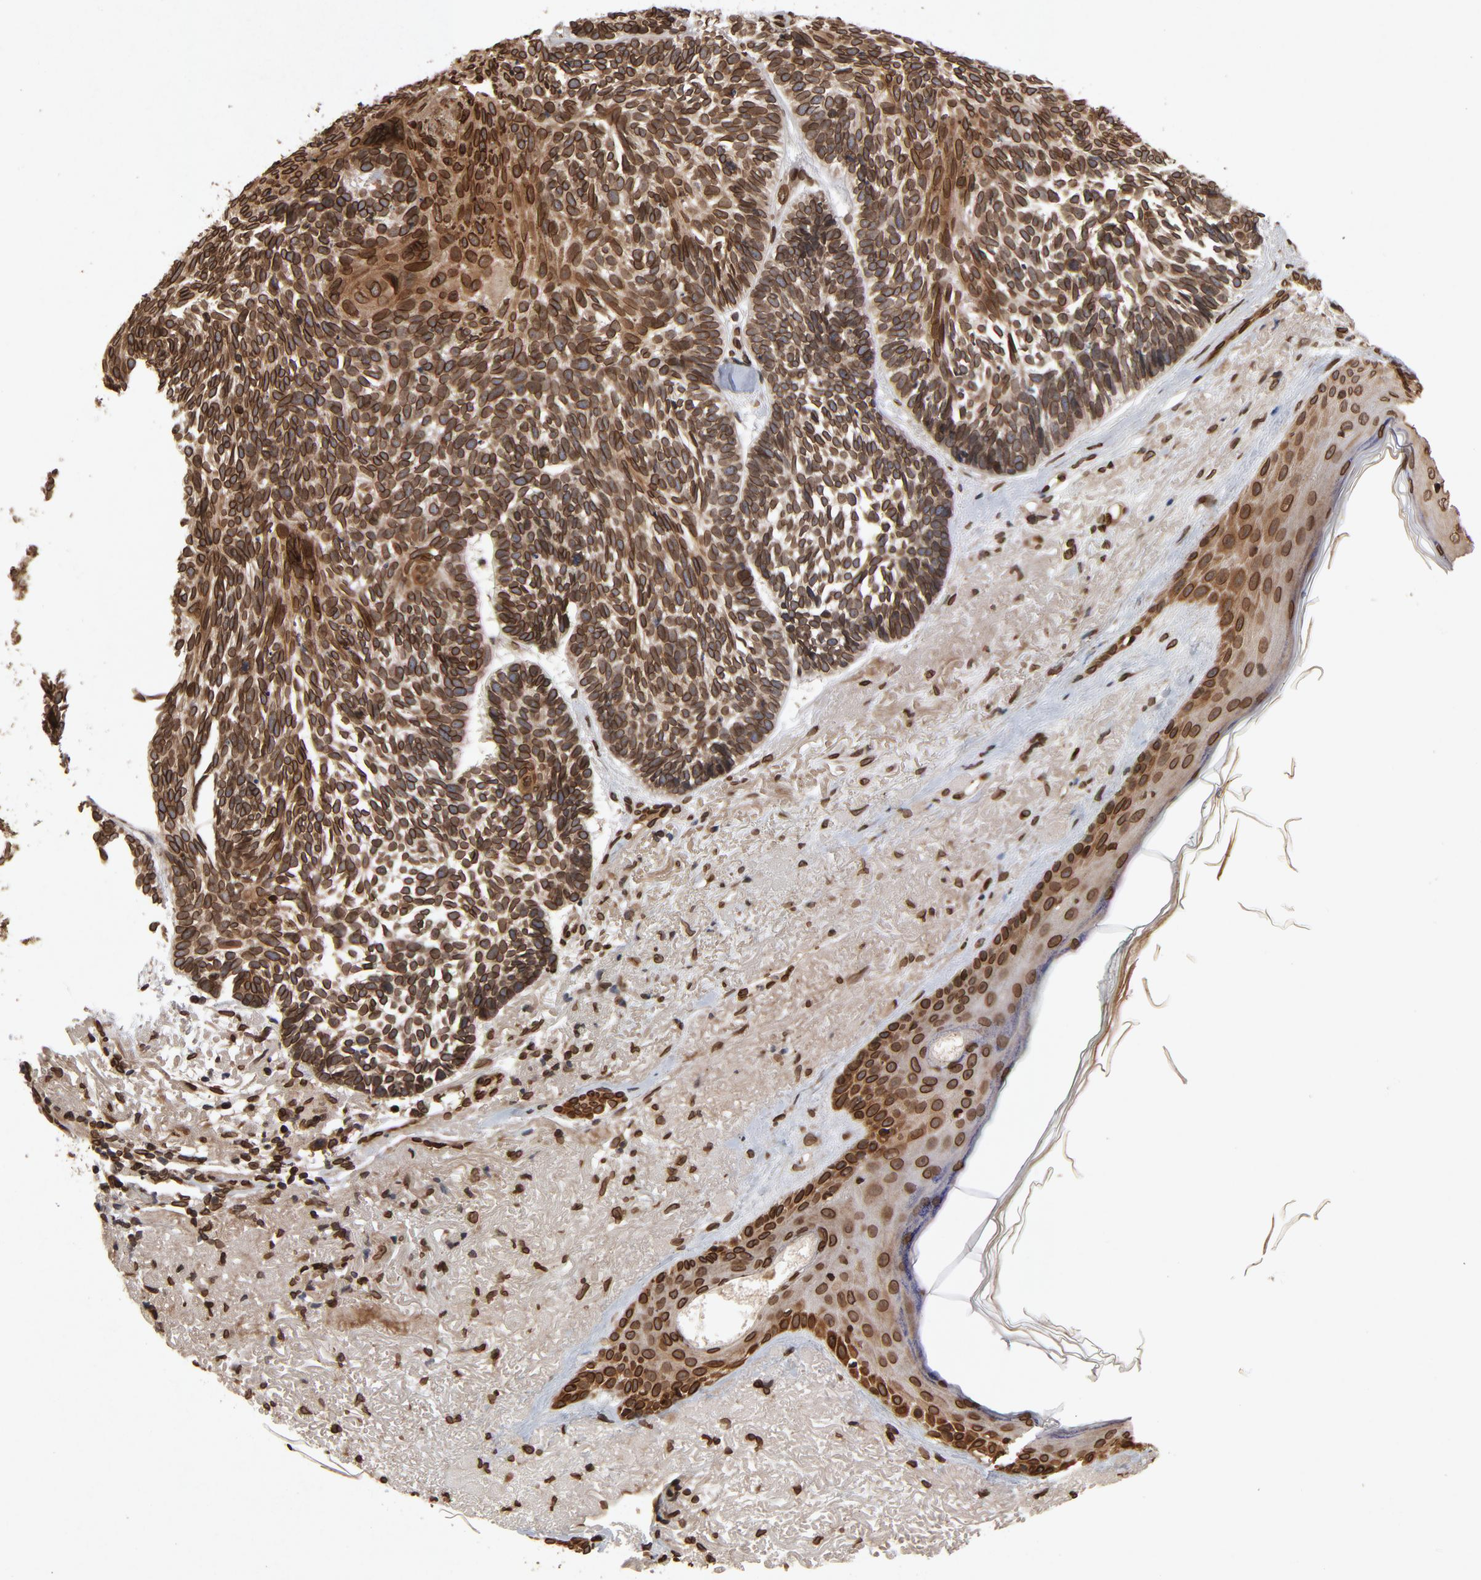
{"staining": {"intensity": "strong", "quantity": ">75%", "location": "cytoplasmic/membranous,nuclear"}, "tissue": "skin cancer", "cell_type": "Tumor cells", "image_type": "cancer", "snomed": [{"axis": "morphology", "description": "Basal cell carcinoma"}, {"axis": "topography", "description": "Skin"}], "caption": "A high-resolution image shows IHC staining of basal cell carcinoma (skin), which displays strong cytoplasmic/membranous and nuclear expression in approximately >75% of tumor cells.", "gene": "LMNA", "patient": {"sex": "female", "age": 87}}